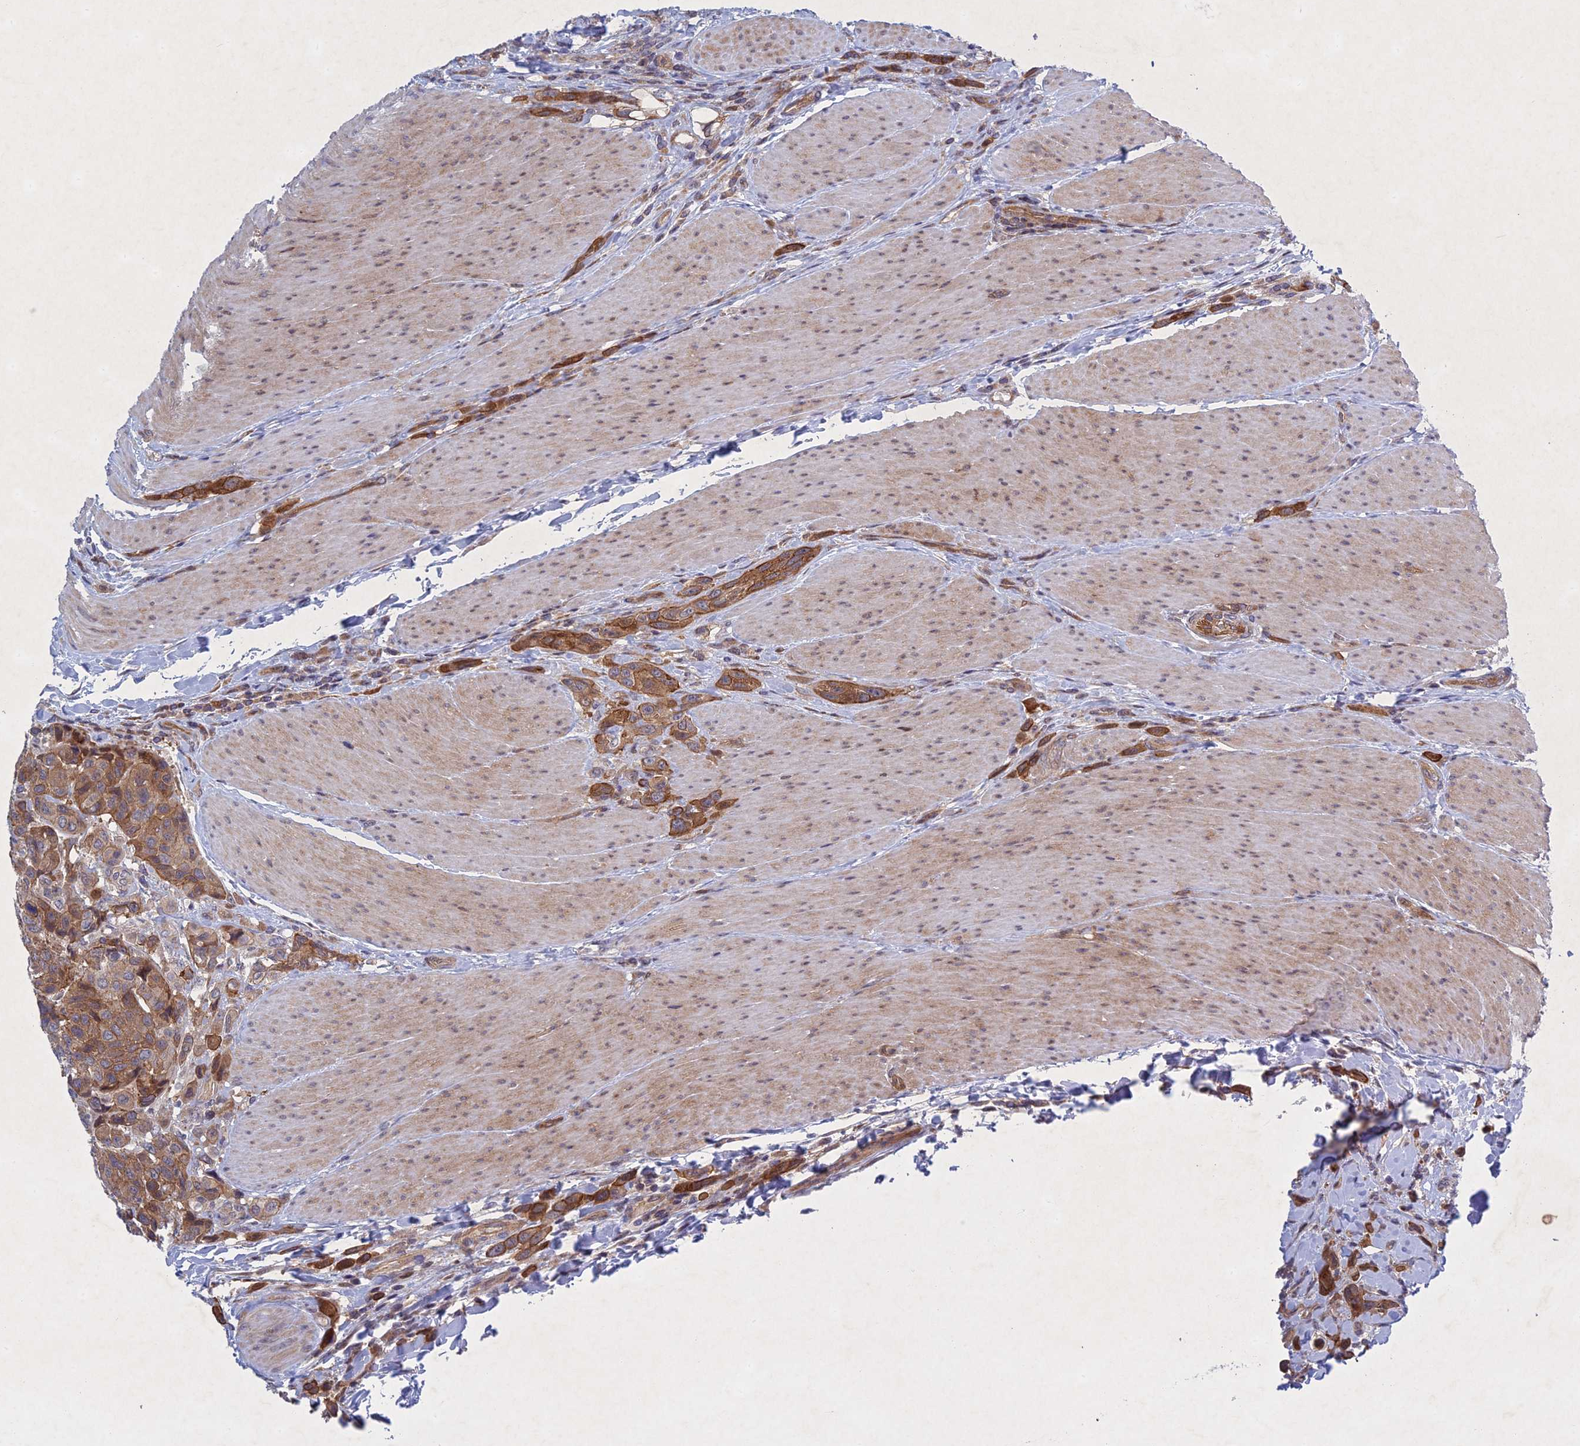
{"staining": {"intensity": "moderate", "quantity": ">75%", "location": "cytoplasmic/membranous"}, "tissue": "urothelial cancer", "cell_type": "Tumor cells", "image_type": "cancer", "snomed": [{"axis": "morphology", "description": "Urothelial carcinoma, High grade"}, {"axis": "topography", "description": "Urinary bladder"}], "caption": "A medium amount of moderate cytoplasmic/membranous expression is identified in about >75% of tumor cells in urothelial cancer tissue.", "gene": "PTHLH", "patient": {"sex": "male", "age": 50}}